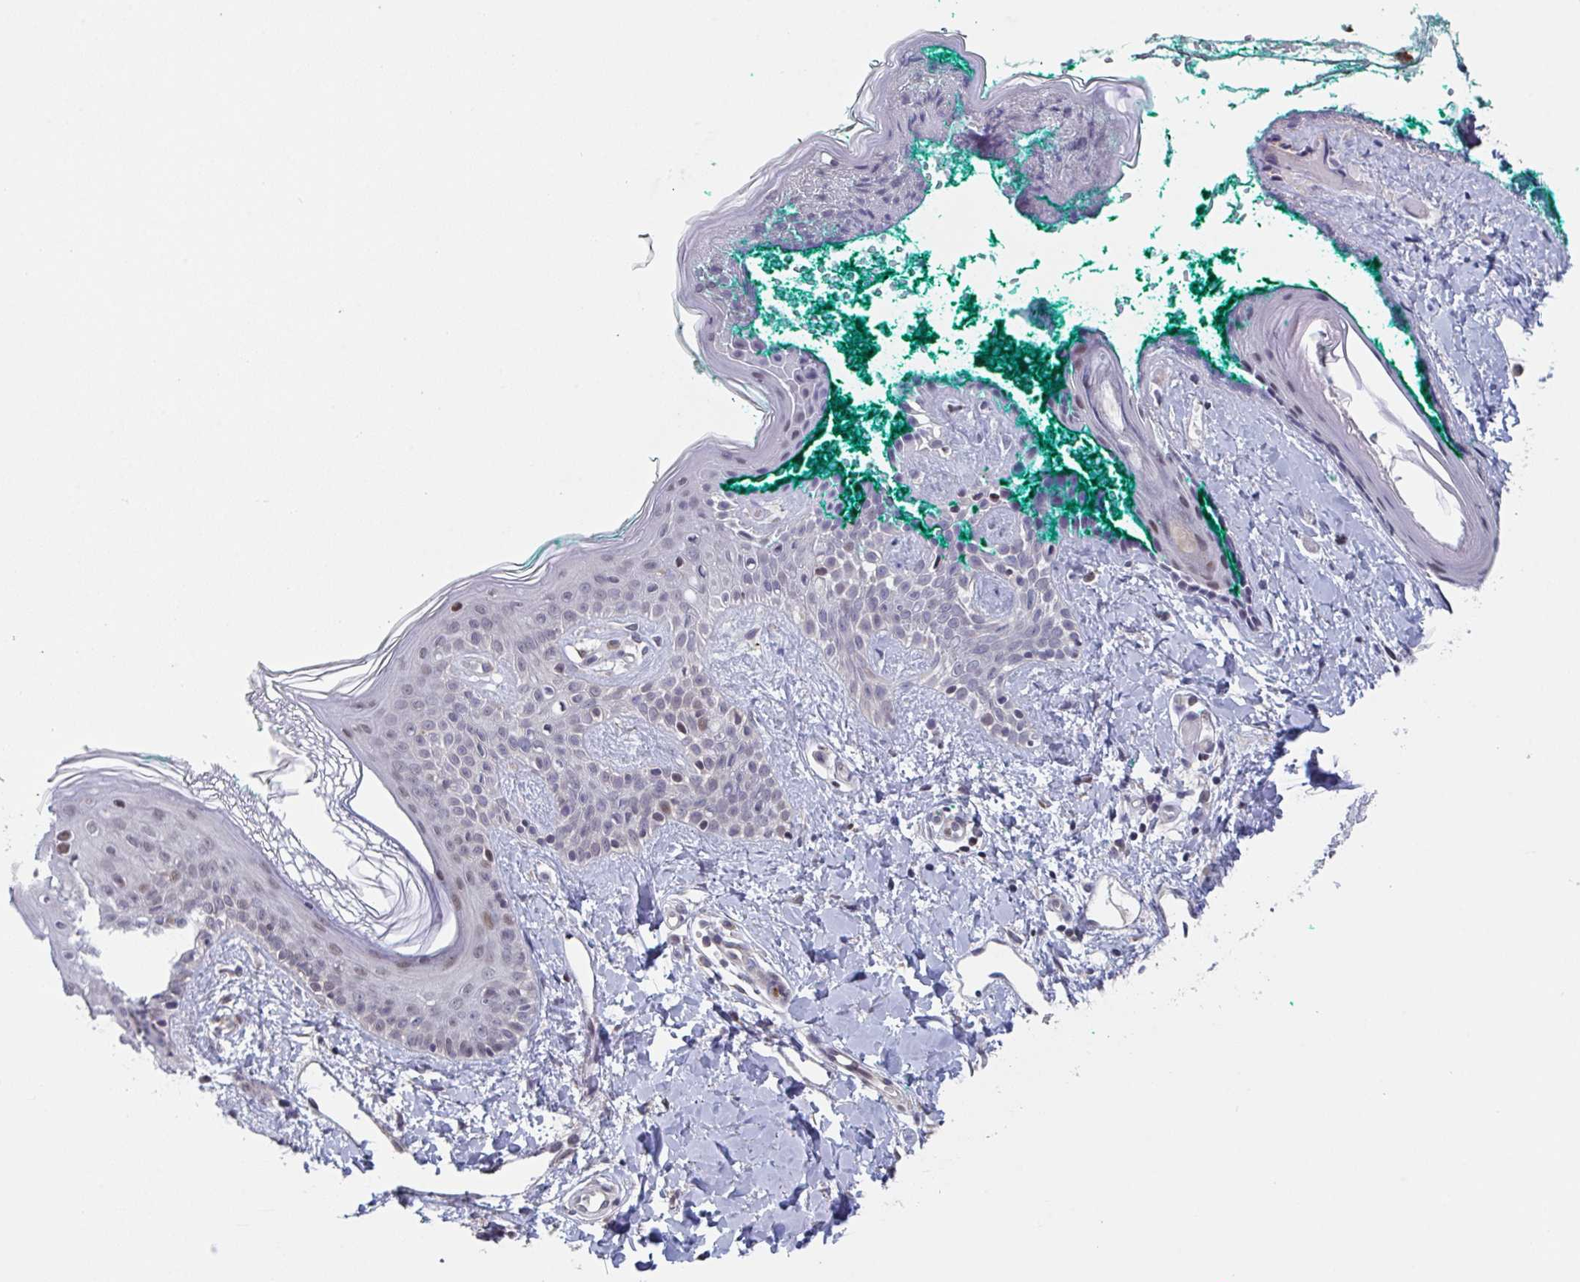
{"staining": {"intensity": "moderate", "quantity": "<25%", "location": "nuclear"}, "tissue": "skin", "cell_type": "Fibroblasts", "image_type": "normal", "snomed": [{"axis": "morphology", "description": "Normal tissue, NOS"}, {"axis": "topography", "description": "Skin"}], "caption": "An immunohistochemistry histopathology image of benign tissue is shown. Protein staining in brown shows moderate nuclear positivity in skin within fibroblasts.", "gene": "RNF212", "patient": {"sex": "male", "age": 16}}